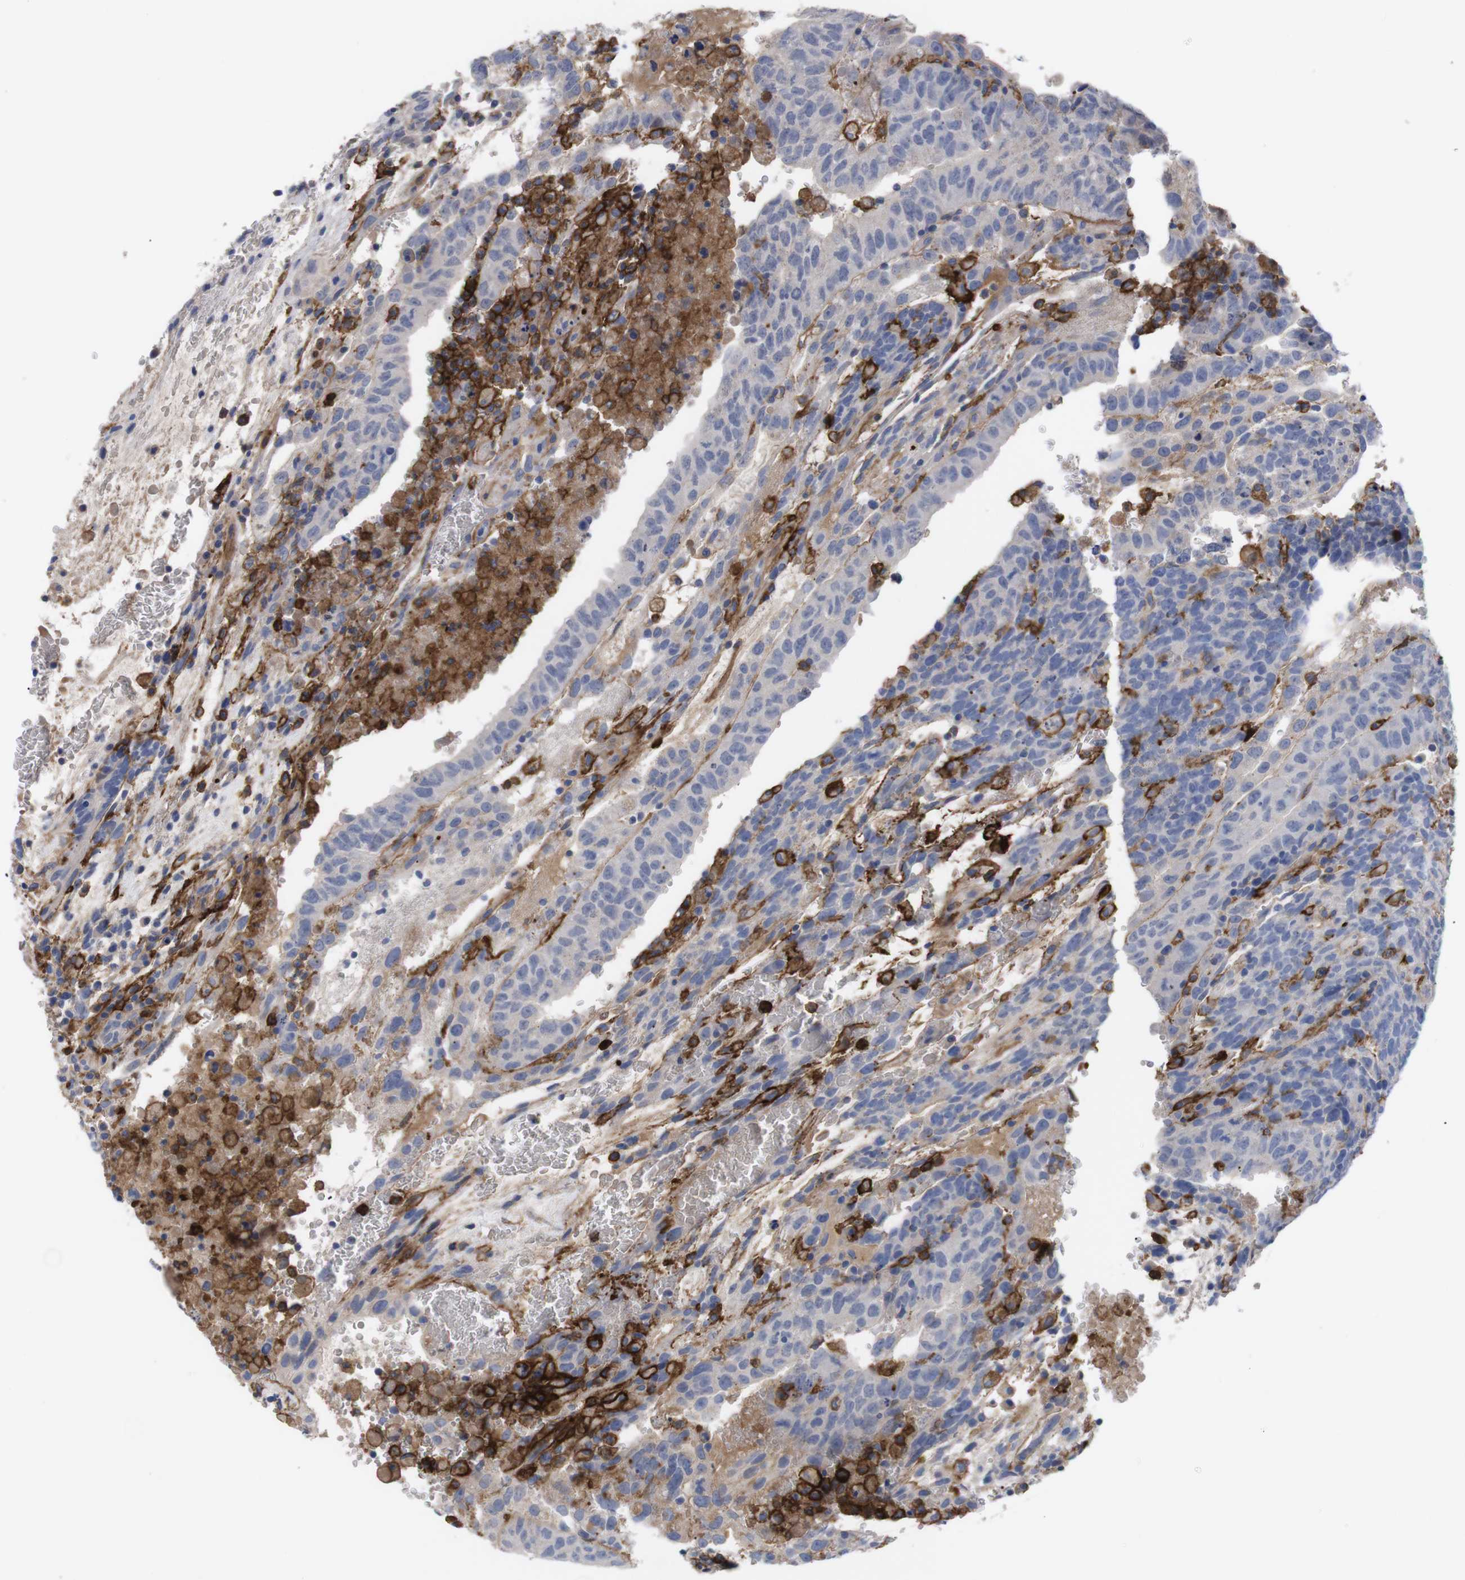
{"staining": {"intensity": "negative", "quantity": "none", "location": "none"}, "tissue": "testis cancer", "cell_type": "Tumor cells", "image_type": "cancer", "snomed": [{"axis": "morphology", "description": "Seminoma, NOS"}, {"axis": "morphology", "description": "Carcinoma, Embryonal, NOS"}, {"axis": "topography", "description": "Testis"}], "caption": "Tumor cells are negative for brown protein staining in embryonal carcinoma (testis).", "gene": "C5AR1", "patient": {"sex": "male", "age": 52}}